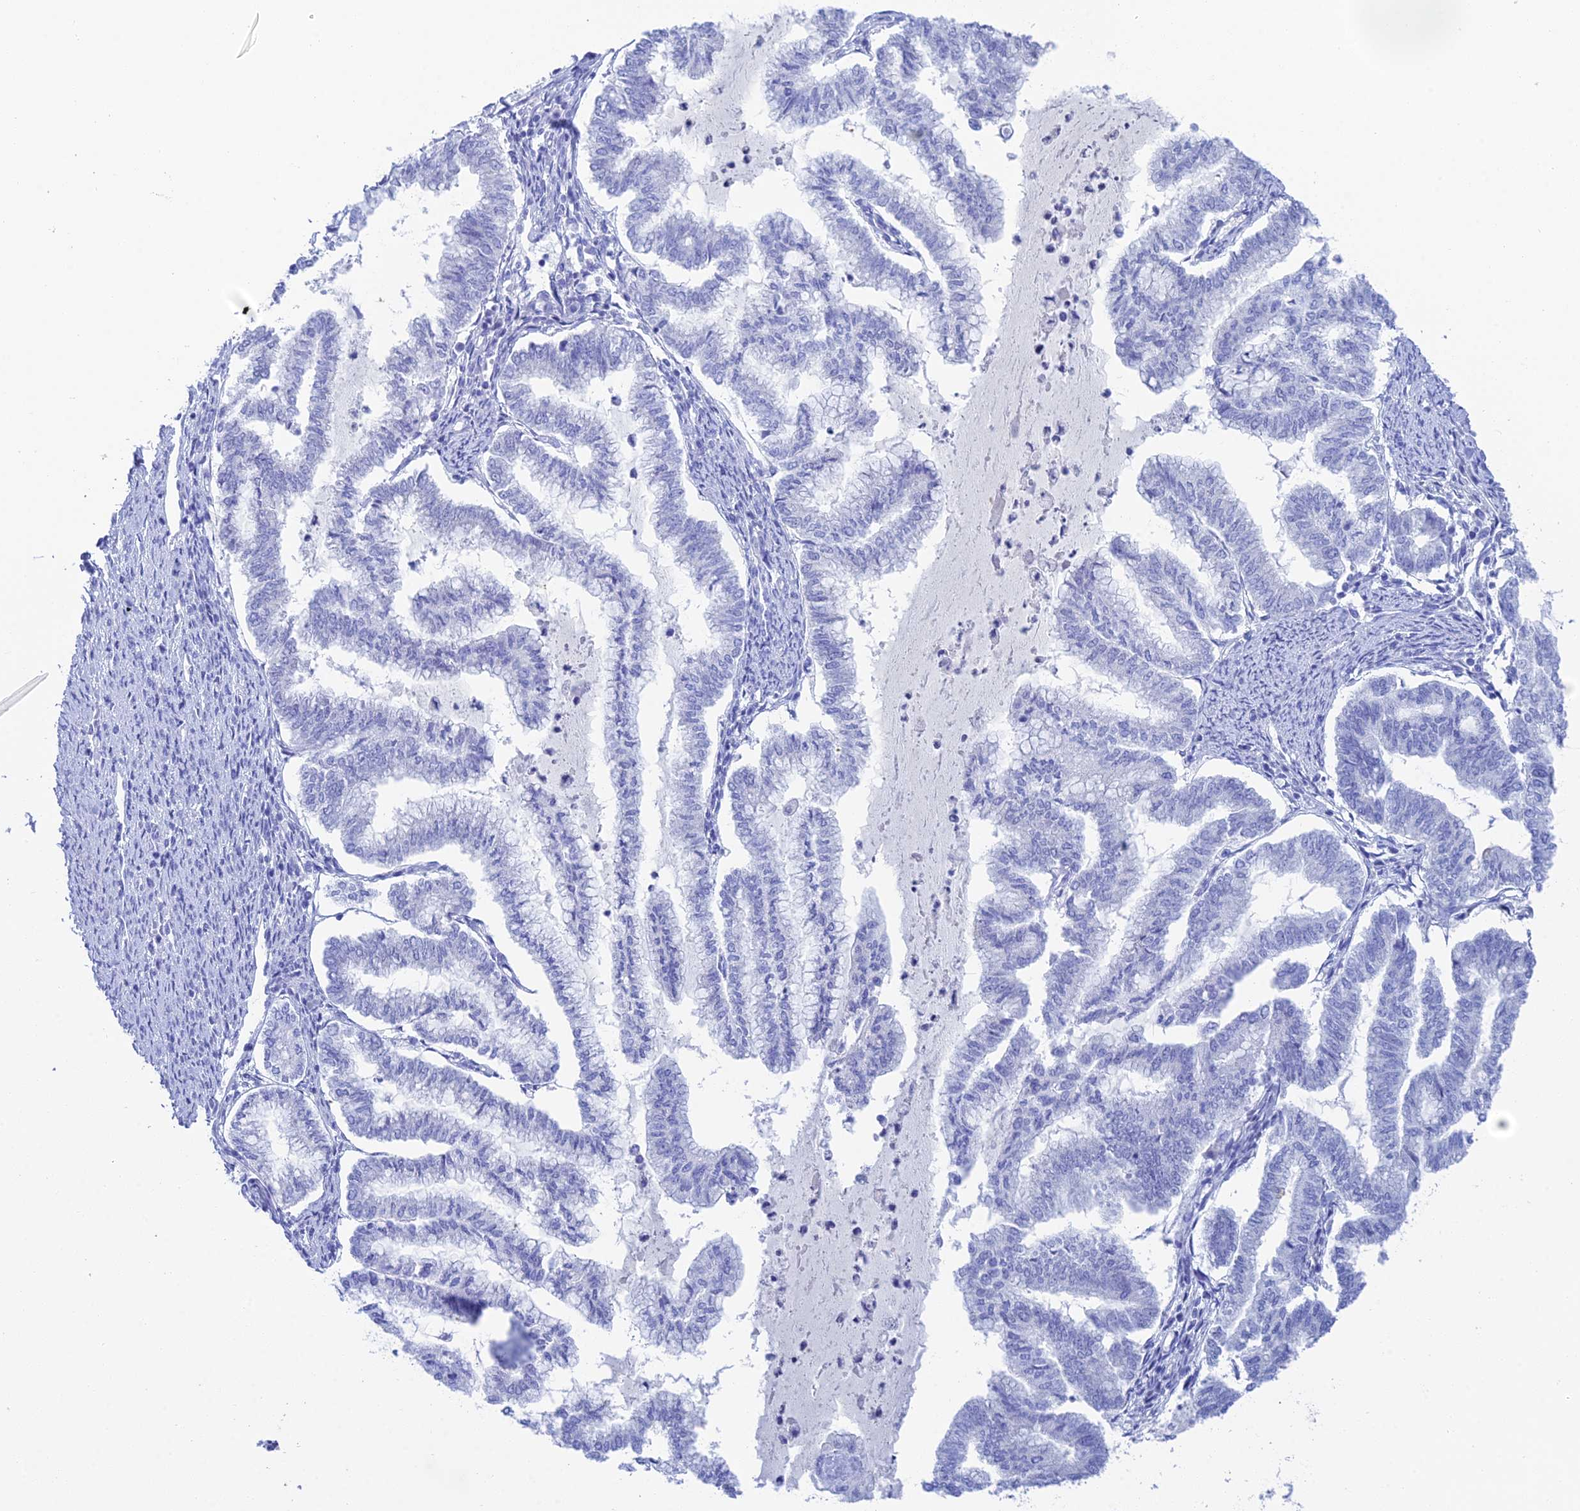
{"staining": {"intensity": "negative", "quantity": "none", "location": "none"}, "tissue": "endometrial cancer", "cell_type": "Tumor cells", "image_type": "cancer", "snomed": [{"axis": "morphology", "description": "Adenocarcinoma, NOS"}, {"axis": "topography", "description": "Endometrium"}], "caption": "High power microscopy photomicrograph of an IHC photomicrograph of endometrial cancer, revealing no significant positivity in tumor cells. (Stains: DAB (3,3'-diaminobenzidine) immunohistochemistry (IHC) with hematoxylin counter stain, Microscopy: brightfield microscopy at high magnification).", "gene": "REG1A", "patient": {"sex": "female", "age": 79}}